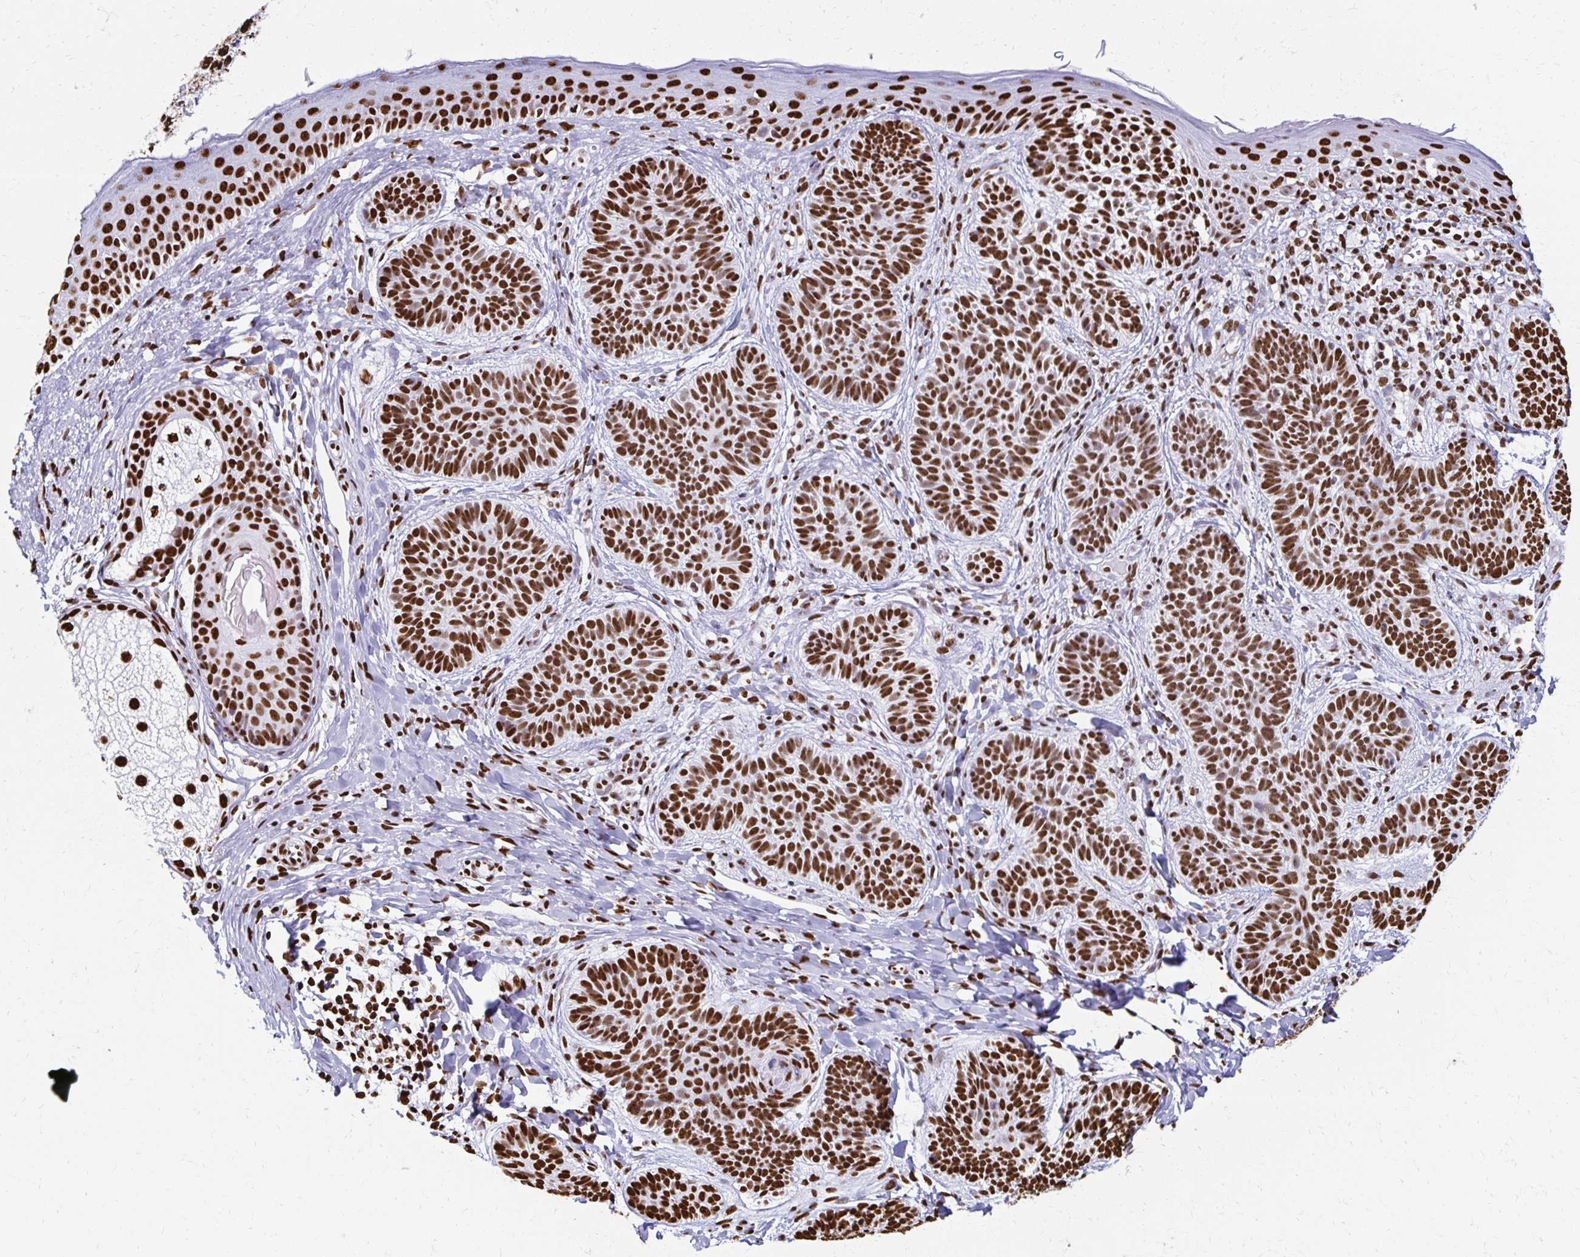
{"staining": {"intensity": "strong", "quantity": ">75%", "location": "nuclear"}, "tissue": "skin cancer", "cell_type": "Tumor cells", "image_type": "cancer", "snomed": [{"axis": "morphology", "description": "Basal cell carcinoma"}, {"axis": "topography", "description": "Skin"}], "caption": "Approximately >75% of tumor cells in basal cell carcinoma (skin) show strong nuclear protein positivity as visualized by brown immunohistochemical staining.", "gene": "NONO", "patient": {"sex": "male", "age": 54}}